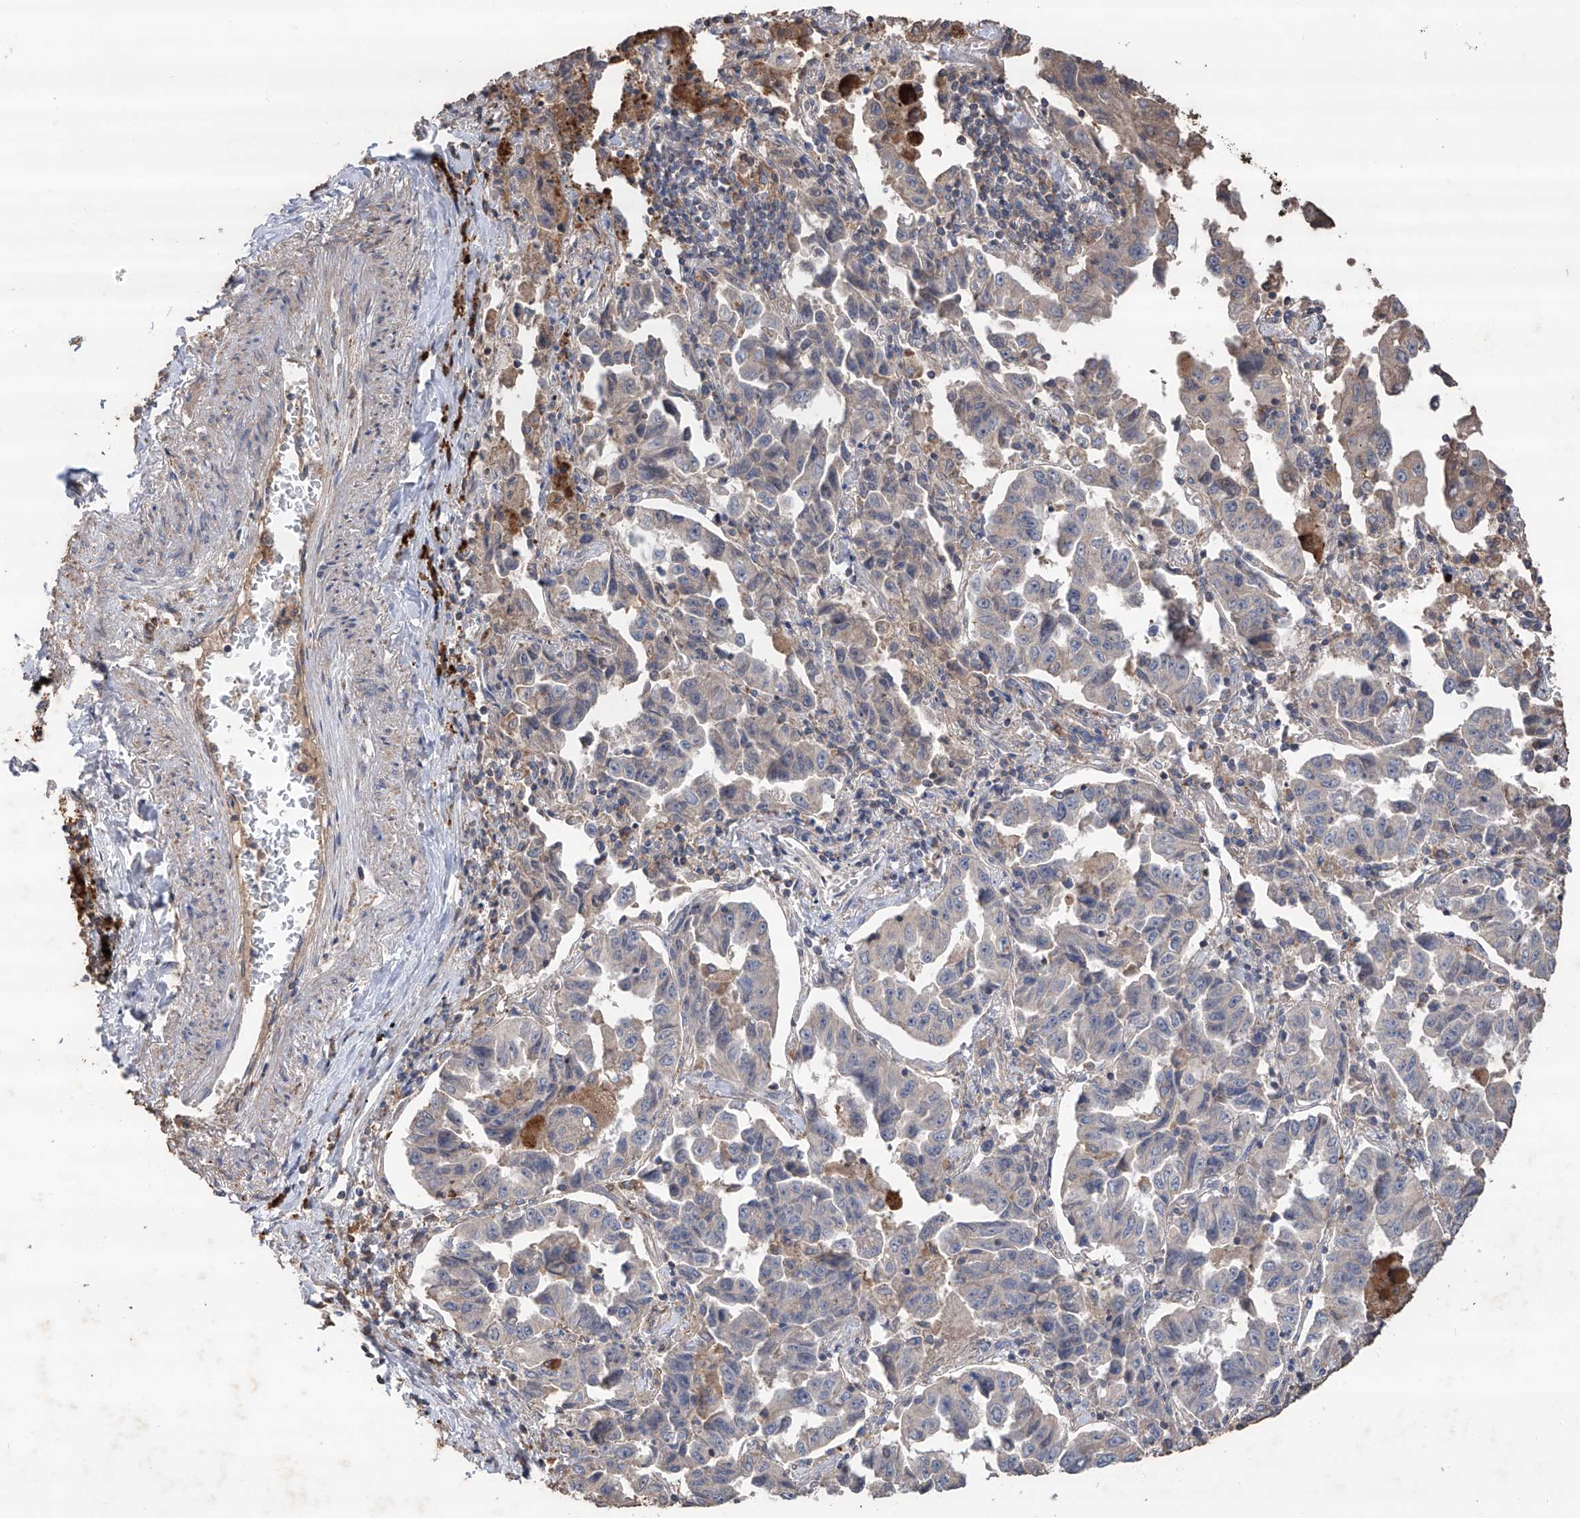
{"staining": {"intensity": "negative", "quantity": "none", "location": "none"}, "tissue": "lung cancer", "cell_type": "Tumor cells", "image_type": "cancer", "snomed": [{"axis": "morphology", "description": "Adenocarcinoma, NOS"}, {"axis": "topography", "description": "Lung"}], "caption": "Immunohistochemistry histopathology image of human adenocarcinoma (lung) stained for a protein (brown), which reveals no expression in tumor cells.", "gene": "EDN1", "patient": {"sex": "female", "age": 51}}